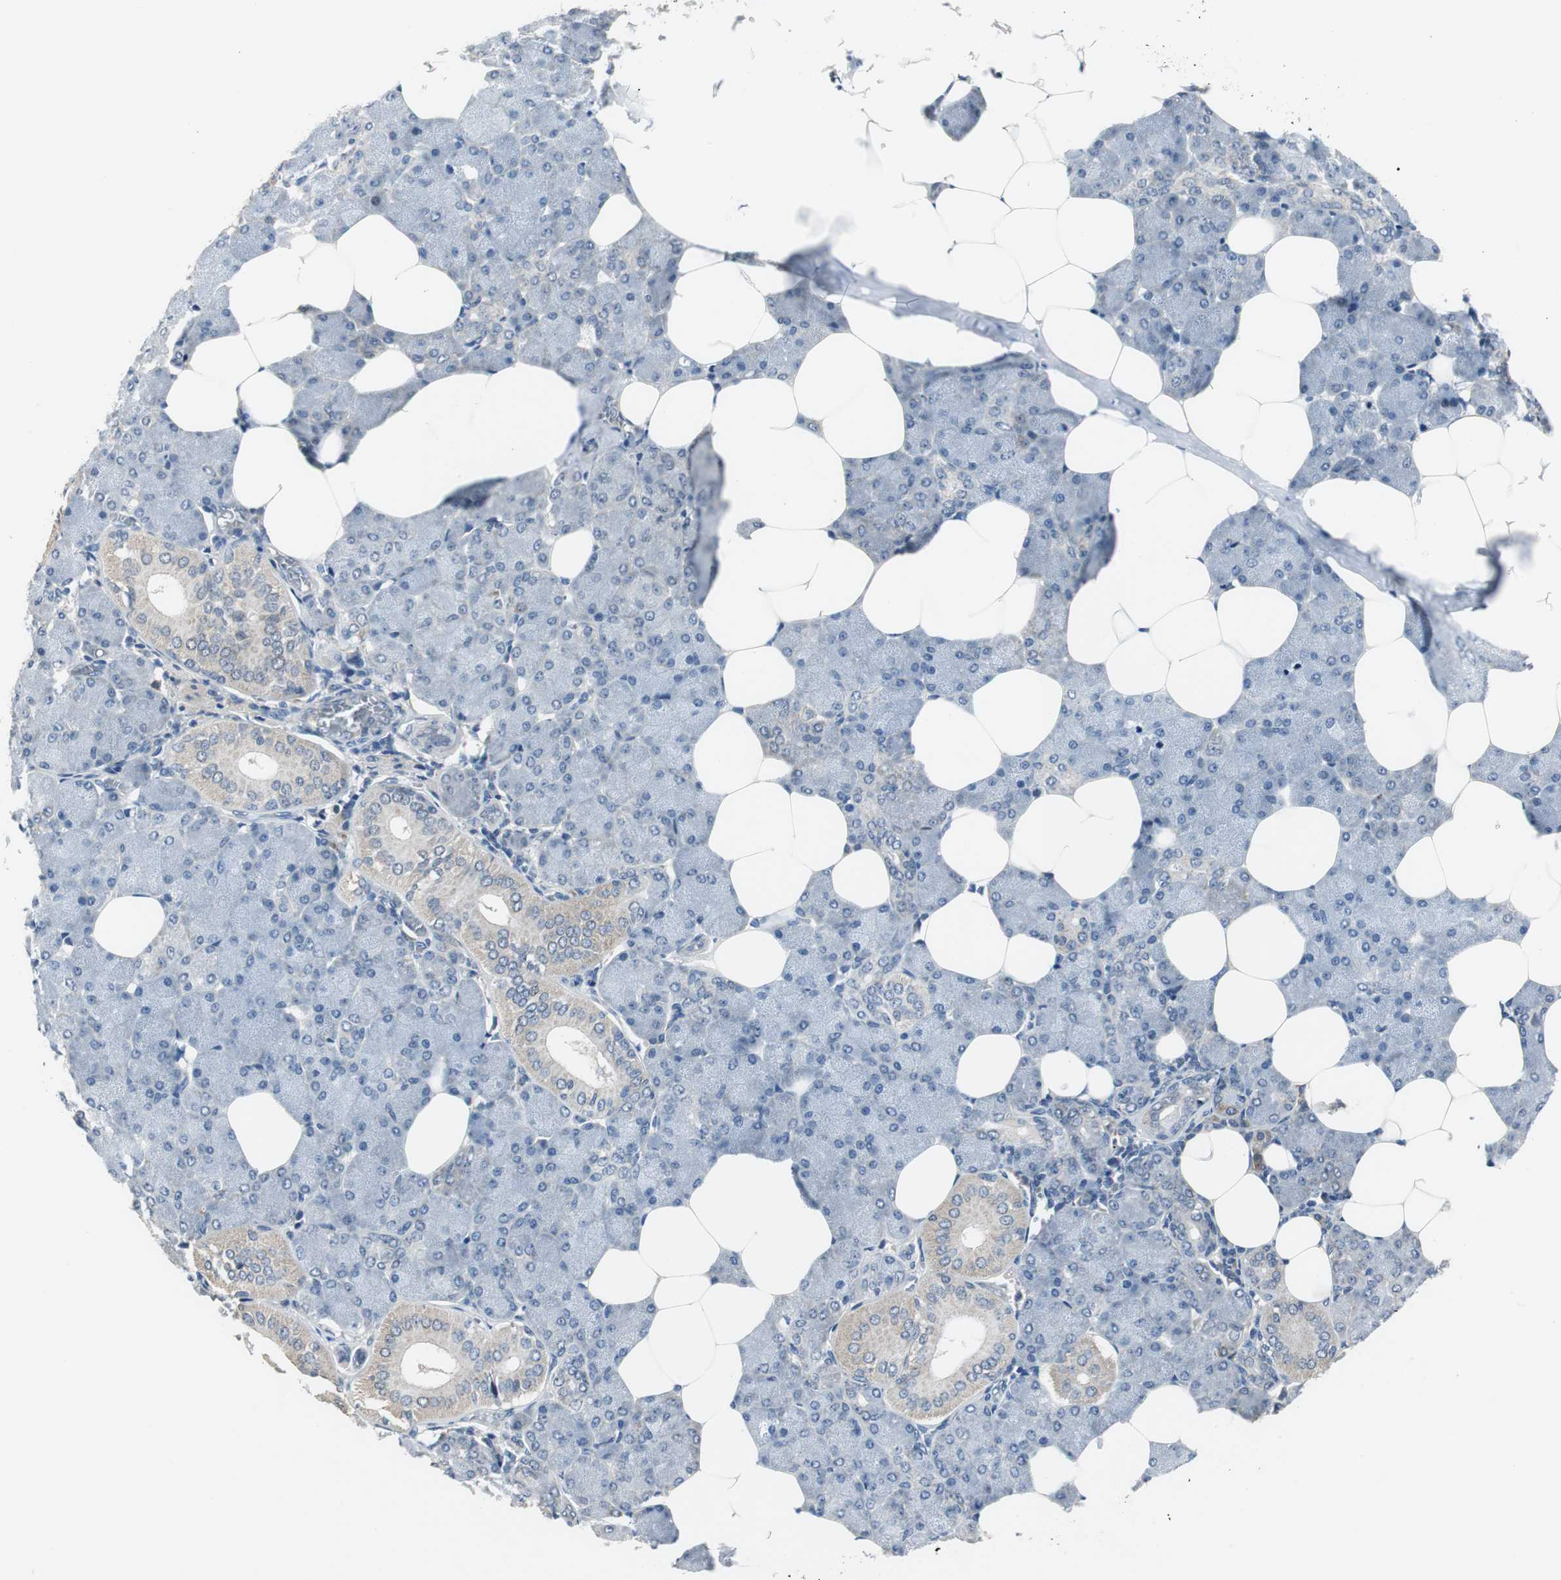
{"staining": {"intensity": "weak", "quantity": "25%-75%", "location": "cytoplasmic/membranous"}, "tissue": "salivary gland", "cell_type": "Glandular cells", "image_type": "normal", "snomed": [{"axis": "morphology", "description": "Normal tissue, NOS"}, {"axis": "morphology", "description": "Adenoma, NOS"}, {"axis": "topography", "description": "Salivary gland"}], "caption": "Immunohistochemistry of benign salivary gland shows low levels of weak cytoplasmic/membranous expression in approximately 25%-75% of glandular cells.", "gene": "MYT1", "patient": {"sex": "female", "age": 32}}